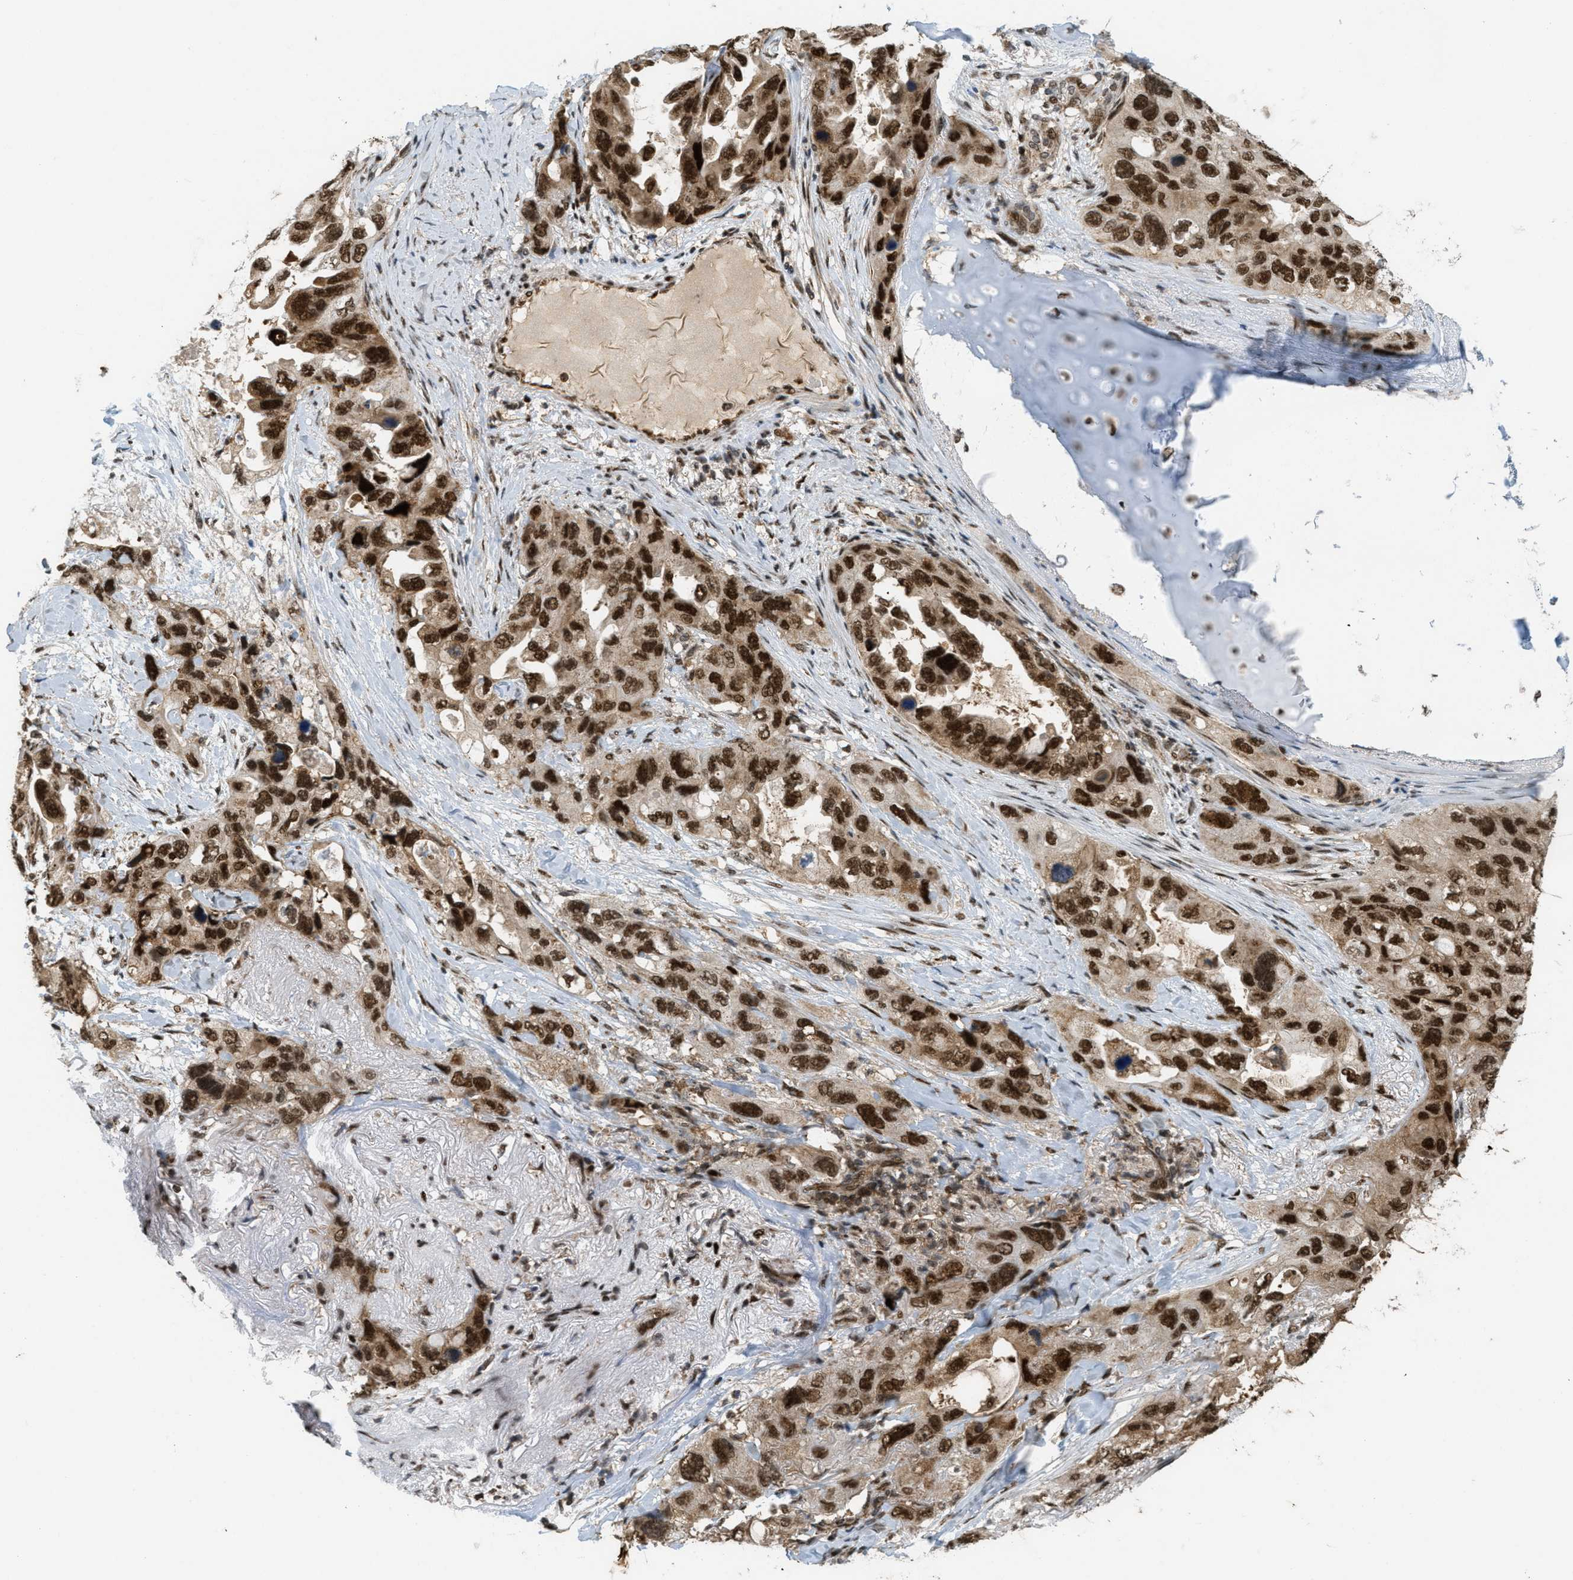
{"staining": {"intensity": "strong", "quantity": ">75%", "location": "cytoplasmic/membranous,nuclear"}, "tissue": "lung cancer", "cell_type": "Tumor cells", "image_type": "cancer", "snomed": [{"axis": "morphology", "description": "Squamous cell carcinoma, NOS"}, {"axis": "topography", "description": "Lung"}], "caption": "High-power microscopy captured an immunohistochemistry photomicrograph of lung cancer, revealing strong cytoplasmic/membranous and nuclear expression in about >75% of tumor cells.", "gene": "TLK1", "patient": {"sex": "female", "age": 73}}